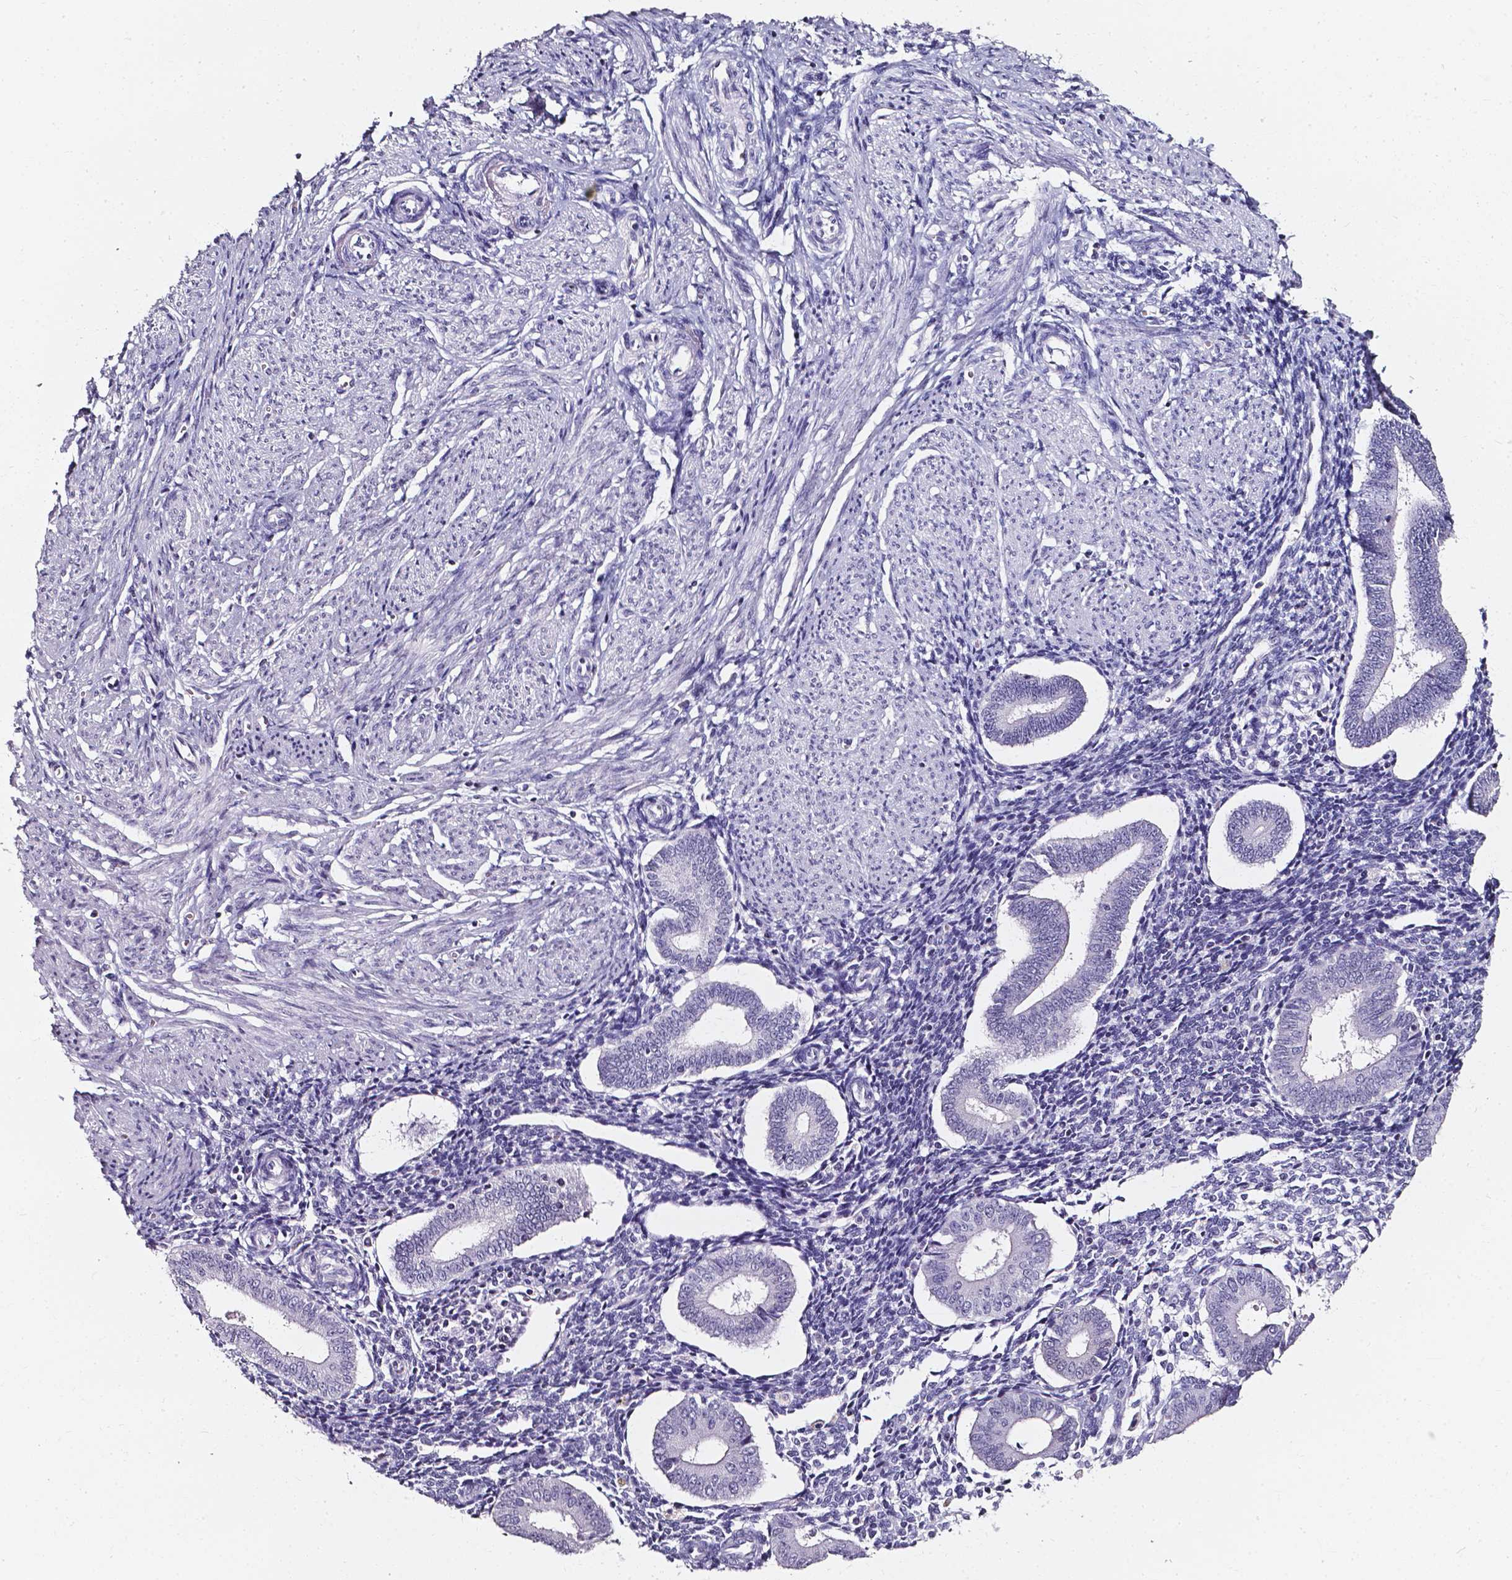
{"staining": {"intensity": "negative", "quantity": "none", "location": "none"}, "tissue": "endometrium", "cell_type": "Cells in endometrial stroma", "image_type": "normal", "snomed": [{"axis": "morphology", "description": "Normal tissue, NOS"}, {"axis": "topography", "description": "Endometrium"}], "caption": "High magnification brightfield microscopy of unremarkable endometrium stained with DAB (brown) and counterstained with hematoxylin (blue): cells in endometrial stroma show no significant expression. (DAB (3,3'-diaminobenzidine) IHC, high magnification).", "gene": "AKR1B10", "patient": {"sex": "female", "age": 40}}